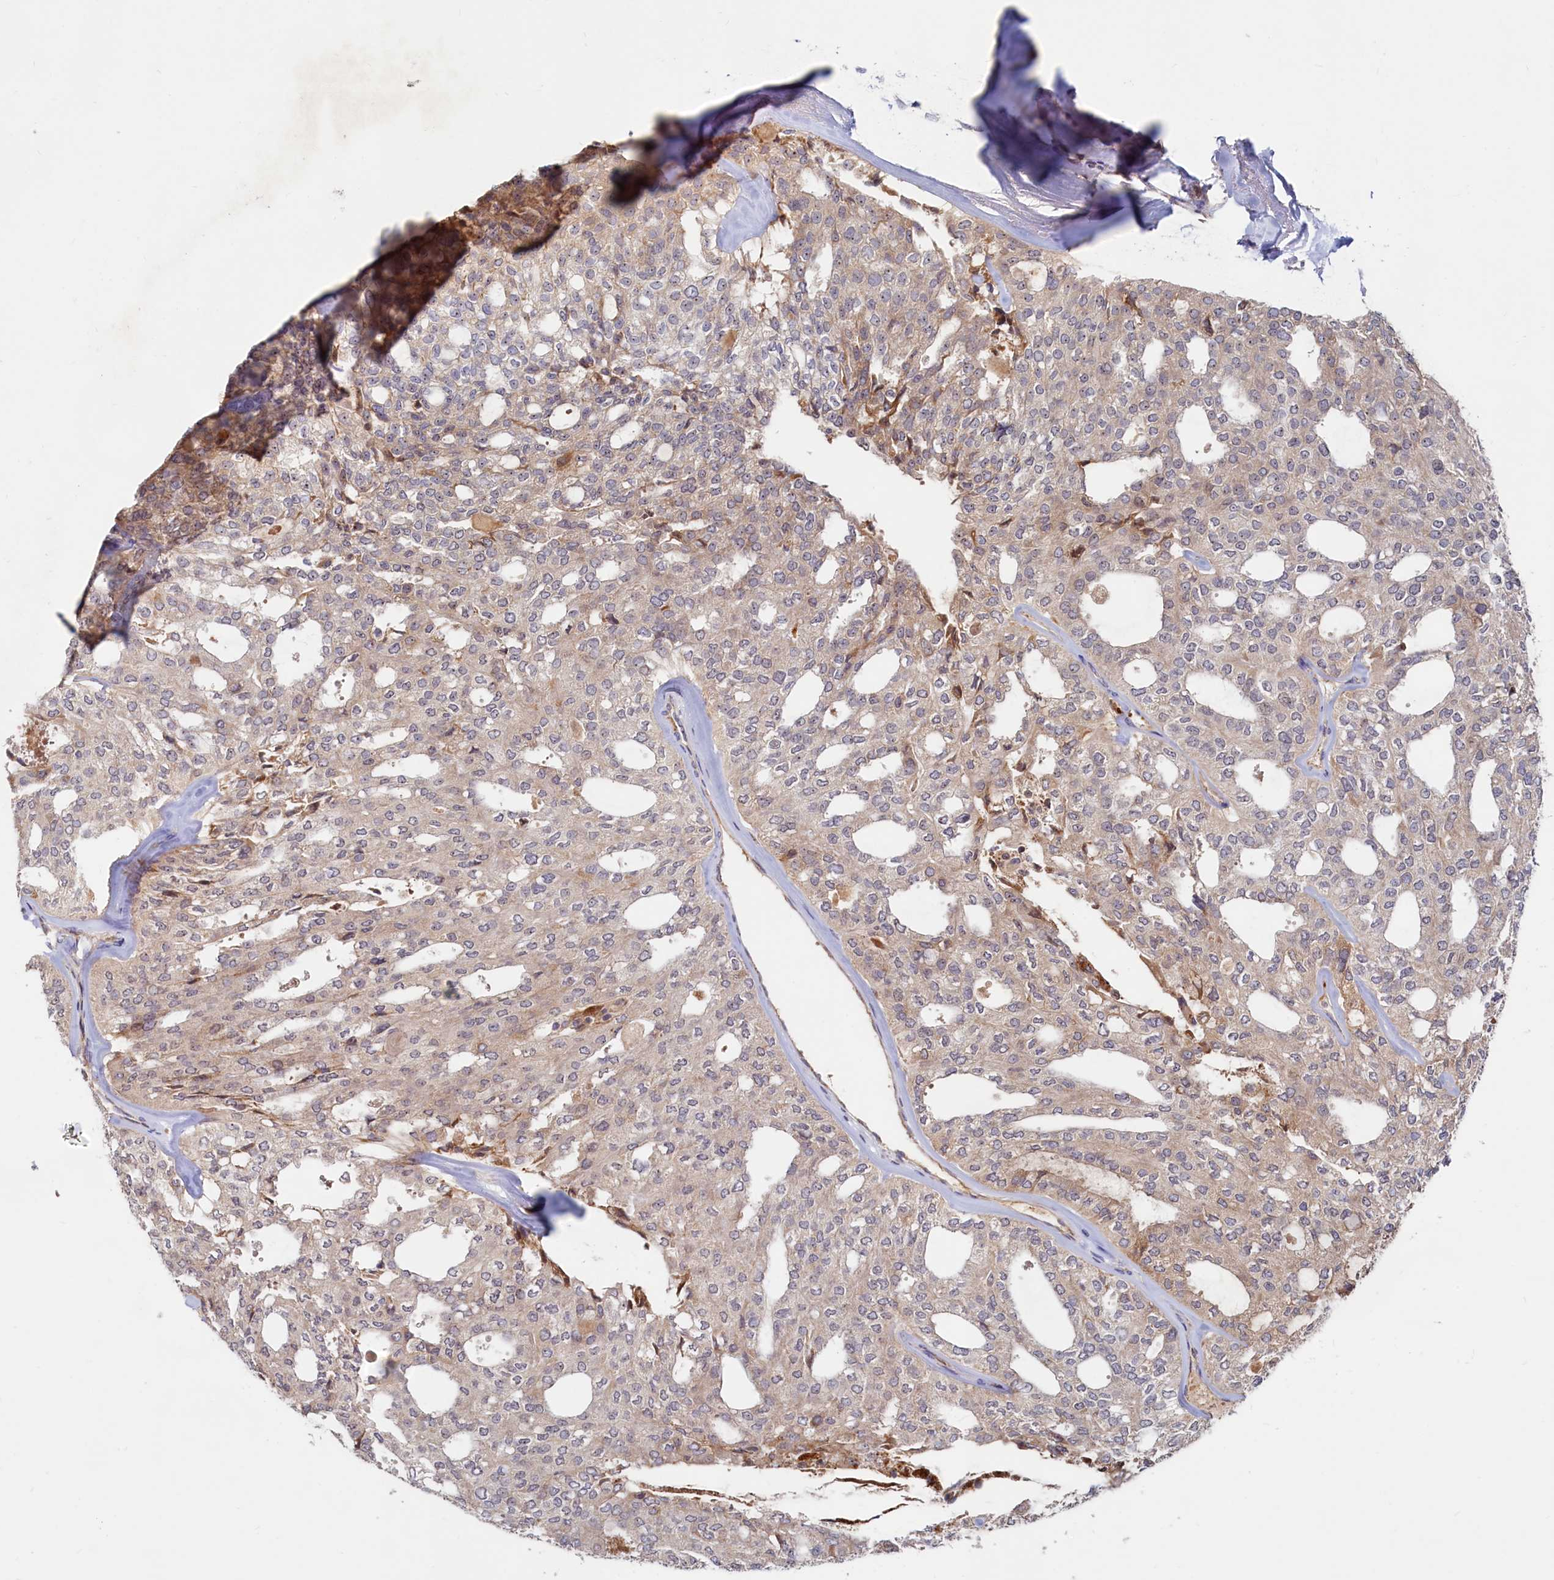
{"staining": {"intensity": "weak", "quantity": "<25%", "location": "cytoplasmic/membranous,nuclear"}, "tissue": "thyroid cancer", "cell_type": "Tumor cells", "image_type": "cancer", "snomed": [{"axis": "morphology", "description": "Follicular adenoma carcinoma, NOS"}, {"axis": "topography", "description": "Thyroid gland"}], "caption": "There is no significant expression in tumor cells of follicular adenoma carcinoma (thyroid).", "gene": "RGS7BP", "patient": {"sex": "male", "age": 75}}